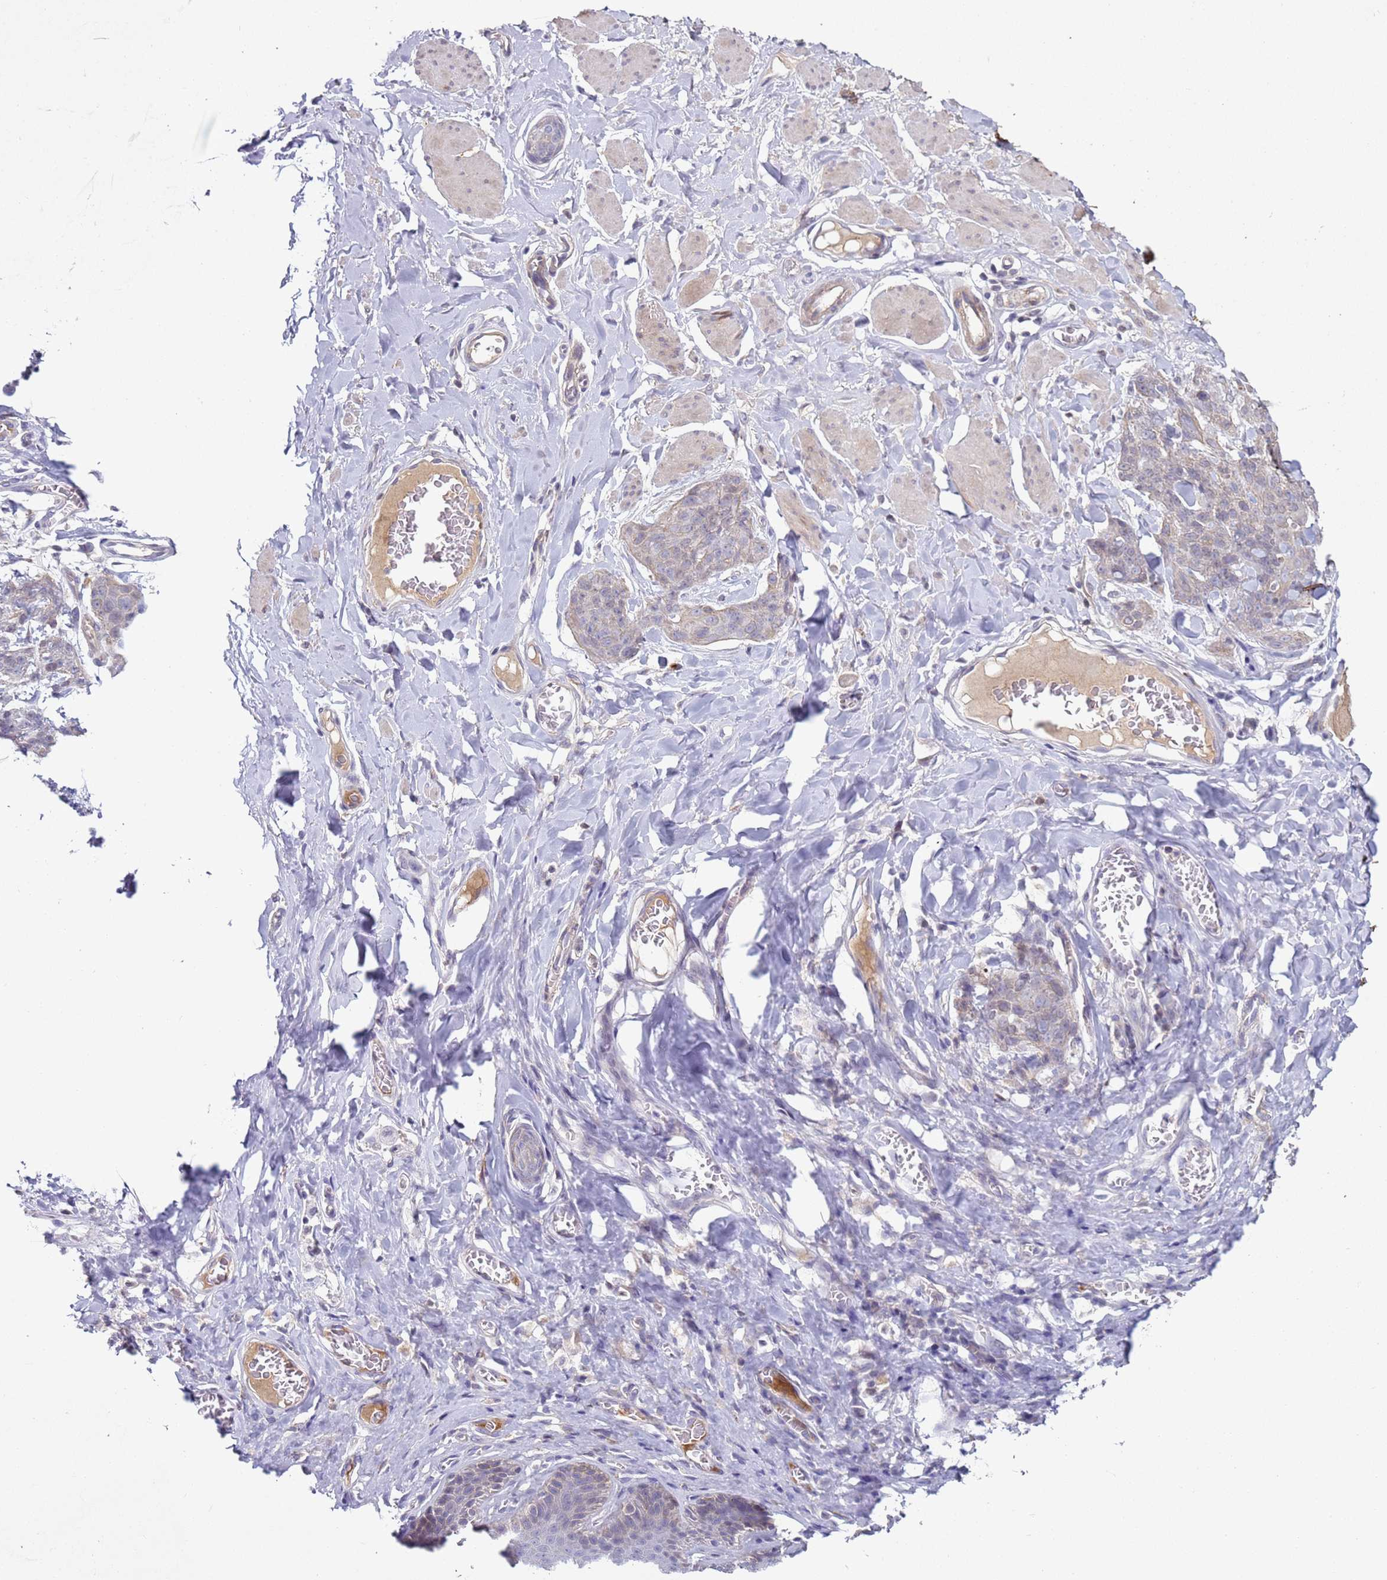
{"staining": {"intensity": "negative", "quantity": "none", "location": "none"}, "tissue": "skin cancer", "cell_type": "Tumor cells", "image_type": "cancer", "snomed": [{"axis": "morphology", "description": "Squamous cell carcinoma, NOS"}, {"axis": "topography", "description": "Skin"}, {"axis": "topography", "description": "Vulva"}], "caption": "A high-resolution micrograph shows IHC staining of skin cancer (squamous cell carcinoma), which shows no significant staining in tumor cells.", "gene": "NPAP1", "patient": {"sex": "female", "age": 85}}